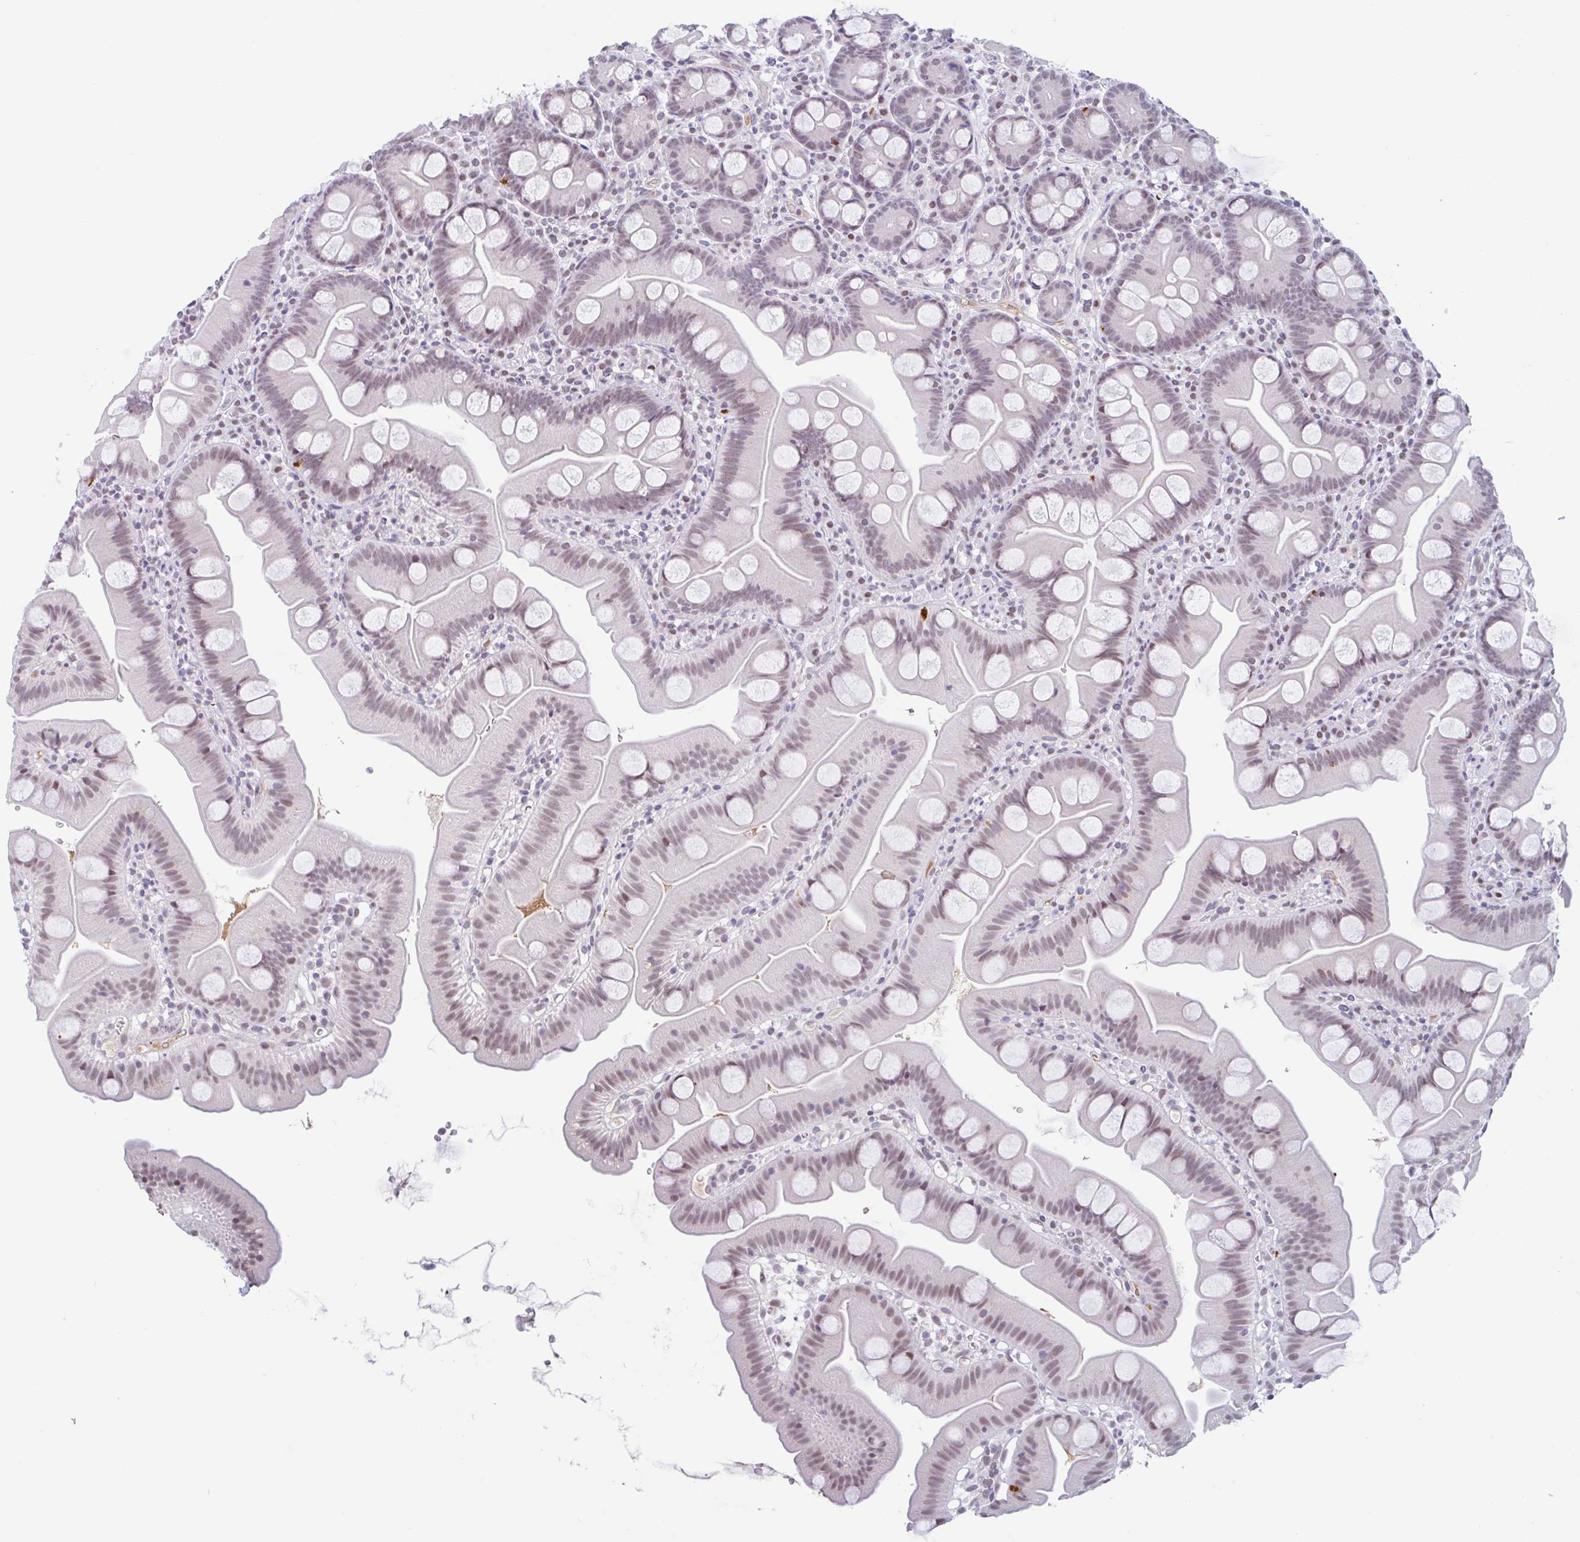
{"staining": {"intensity": "moderate", "quantity": "25%-75%", "location": "nuclear"}, "tissue": "small intestine", "cell_type": "Glandular cells", "image_type": "normal", "snomed": [{"axis": "morphology", "description": "Normal tissue, NOS"}, {"axis": "topography", "description": "Small intestine"}], "caption": "Small intestine stained with a protein marker displays moderate staining in glandular cells.", "gene": "PLG", "patient": {"sex": "female", "age": 68}}